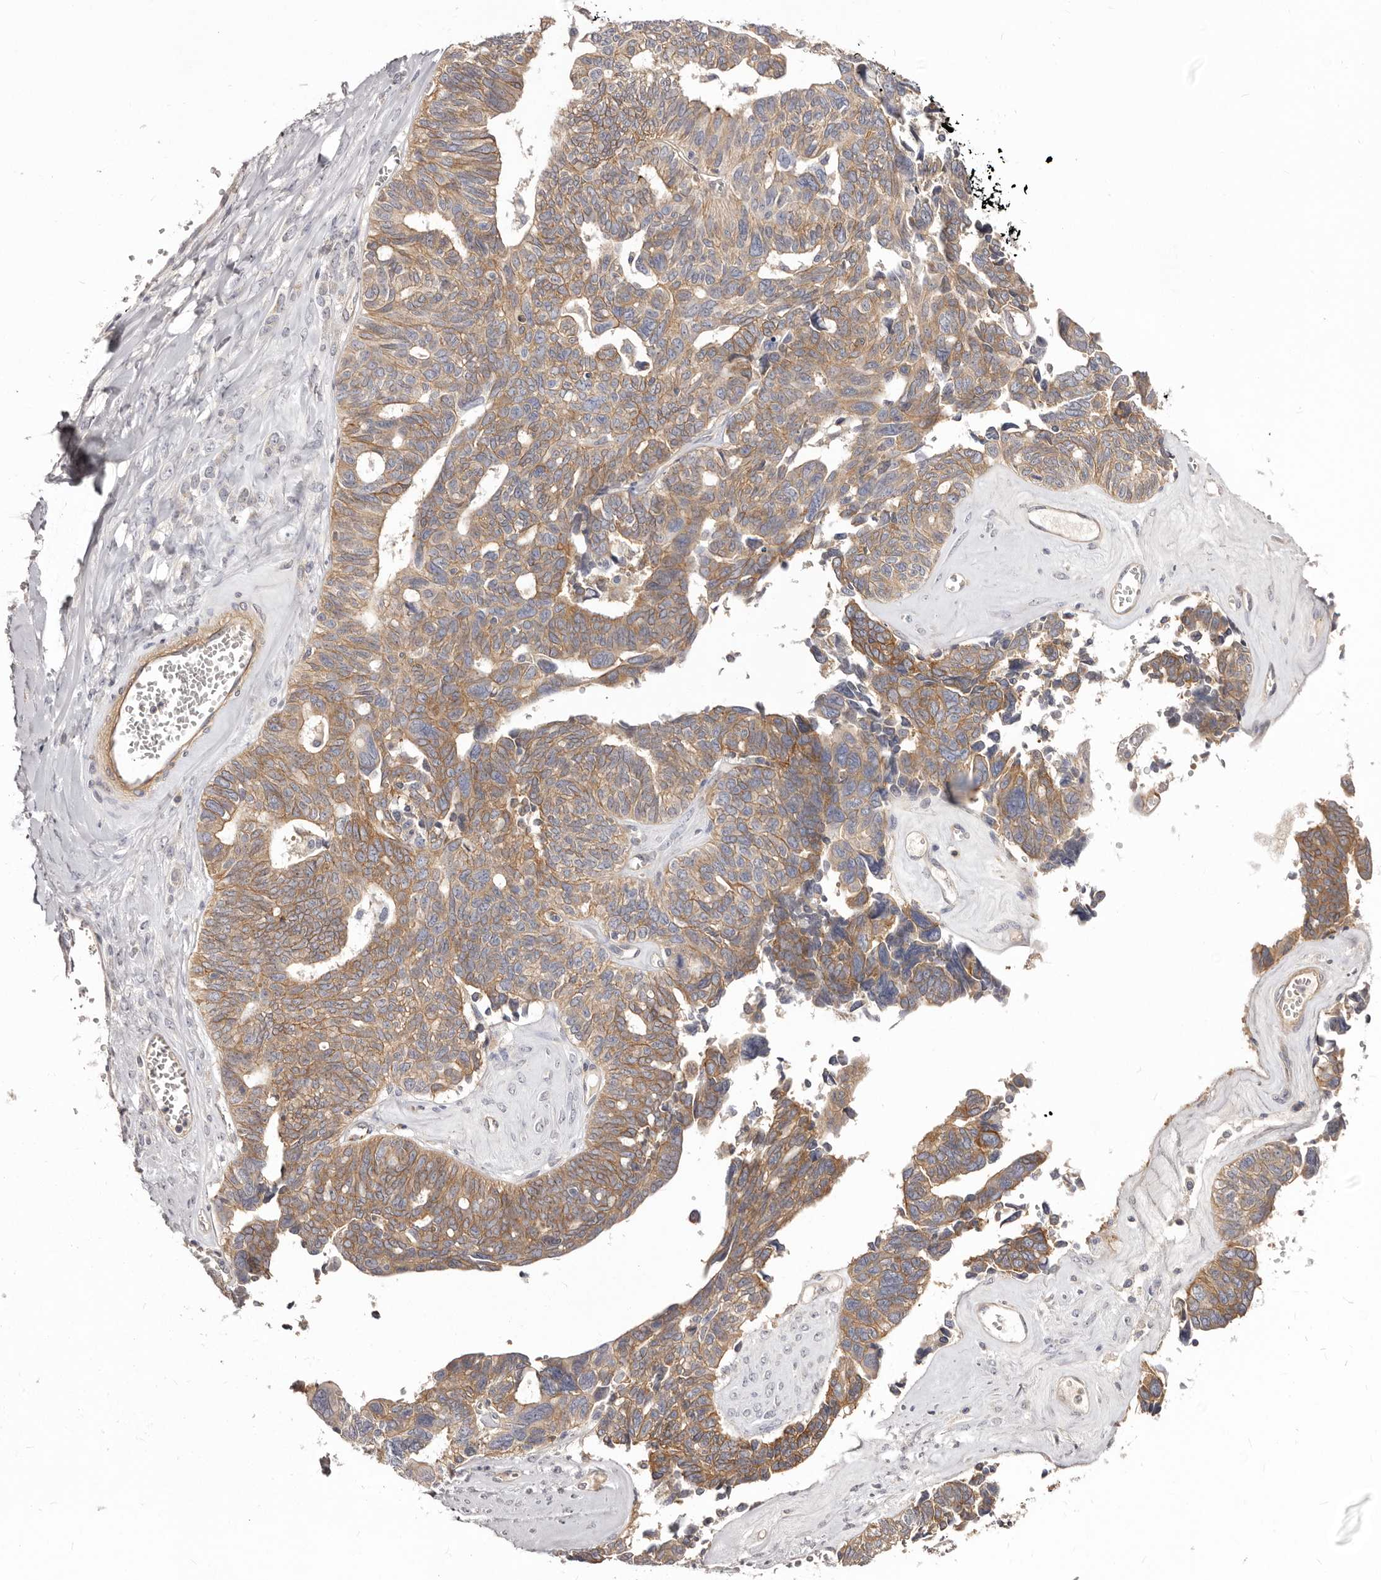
{"staining": {"intensity": "moderate", "quantity": ">75%", "location": "cytoplasmic/membranous"}, "tissue": "ovarian cancer", "cell_type": "Tumor cells", "image_type": "cancer", "snomed": [{"axis": "morphology", "description": "Cystadenocarcinoma, serous, NOS"}, {"axis": "topography", "description": "Ovary"}], "caption": "Immunohistochemistry (DAB) staining of human serous cystadenocarcinoma (ovarian) displays moderate cytoplasmic/membranous protein expression in about >75% of tumor cells. (brown staining indicates protein expression, while blue staining denotes nuclei).", "gene": "DMRT2", "patient": {"sex": "female", "age": 79}}